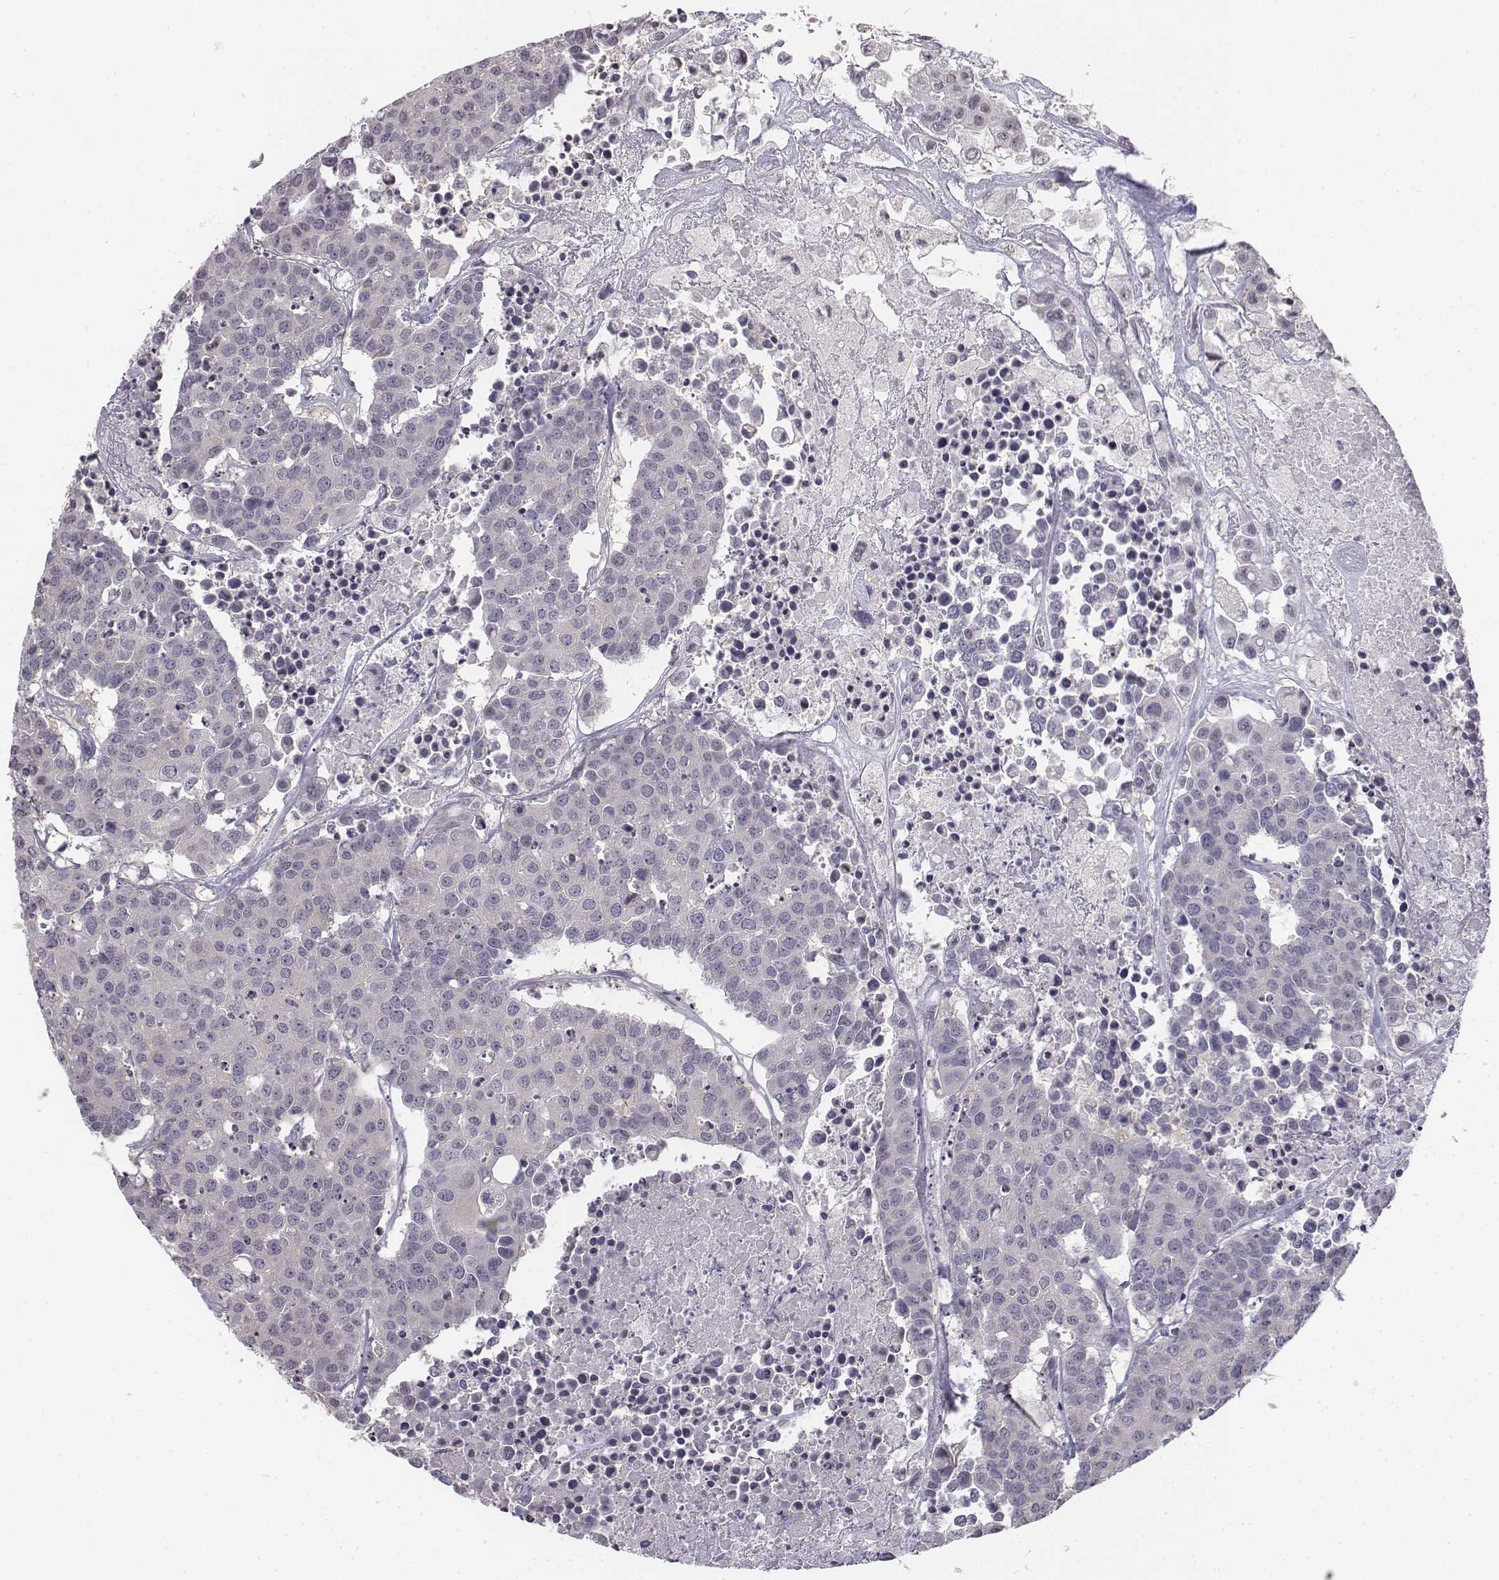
{"staining": {"intensity": "negative", "quantity": "none", "location": "none"}, "tissue": "carcinoid", "cell_type": "Tumor cells", "image_type": "cancer", "snomed": [{"axis": "morphology", "description": "Carcinoid, malignant, NOS"}, {"axis": "topography", "description": "Colon"}], "caption": "This is an IHC image of human carcinoid. There is no staining in tumor cells.", "gene": "PENK", "patient": {"sex": "male", "age": 81}}